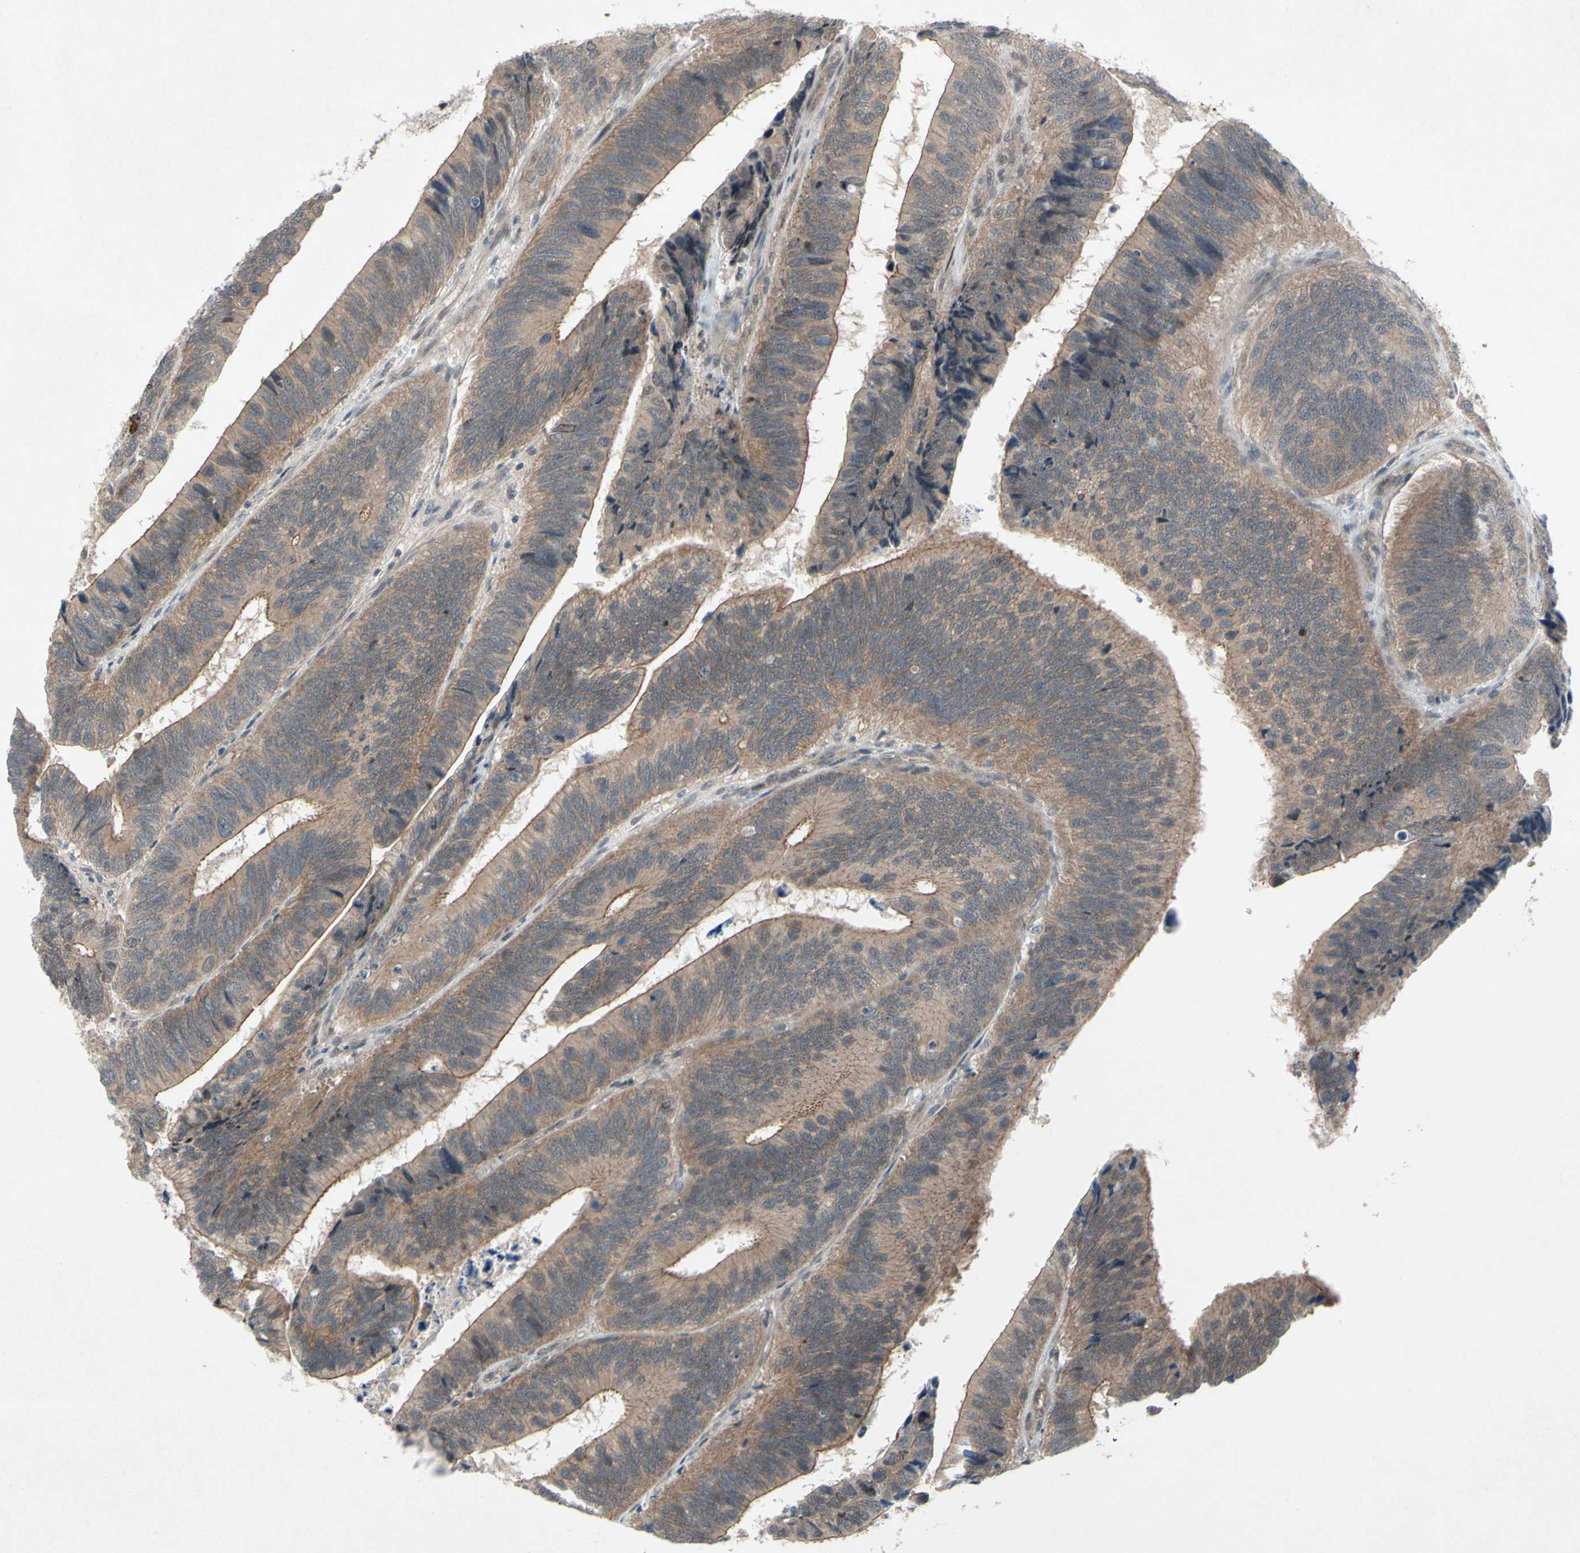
{"staining": {"intensity": "weak", "quantity": ">75%", "location": "cytoplasmic/membranous"}, "tissue": "colorectal cancer", "cell_type": "Tumor cells", "image_type": "cancer", "snomed": [{"axis": "morphology", "description": "Adenocarcinoma, NOS"}, {"axis": "topography", "description": "Colon"}], "caption": "Protein staining by immunohistochemistry (IHC) reveals weak cytoplasmic/membranous staining in about >75% of tumor cells in colorectal cancer (adenocarcinoma).", "gene": "TRDMT1", "patient": {"sex": "male", "age": 72}}